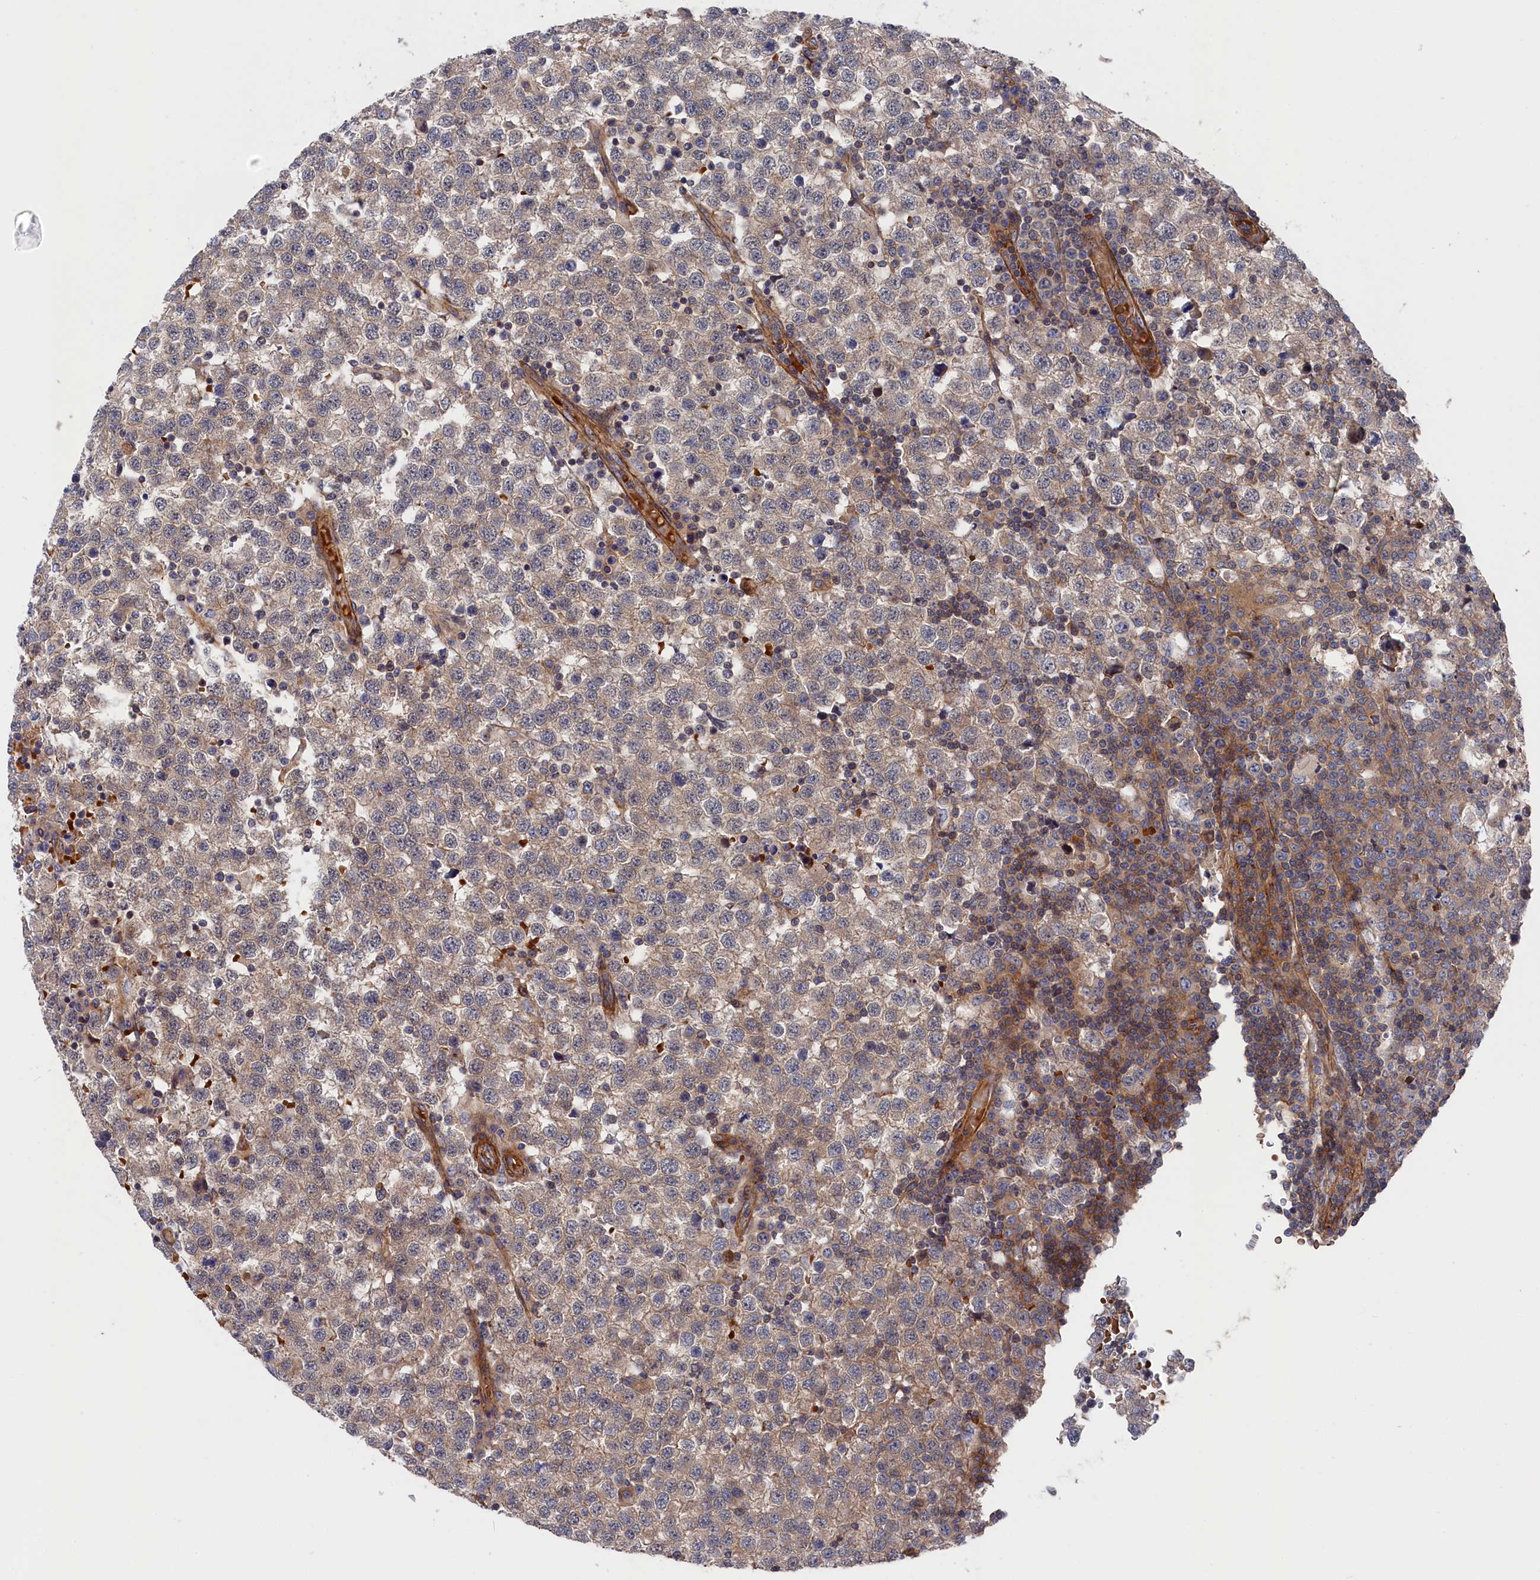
{"staining": {"intensity": "weak", "quantity": ">75%", "location": "cytoplasmic/membranous"}, "tissue": "testis cancer", "cell_type": "Tumor cells", "image_type": "cancer", "snomed": [{"axis": "morphology", "description": "Seminoma, NOS"}, {"axis": "topography", "description": "Testis"}], "caption": "IHC image of neoplastic tissue: testis seminoma stained using IHC demonstrates low levels of weak protein expression localized specifically in the cytoplasmic/membranous of tumor cells, appearing as a cytoplasmic/membranous brown color.", "gene": "LDHD", "patient": {"sex": "male", "age": 34}}